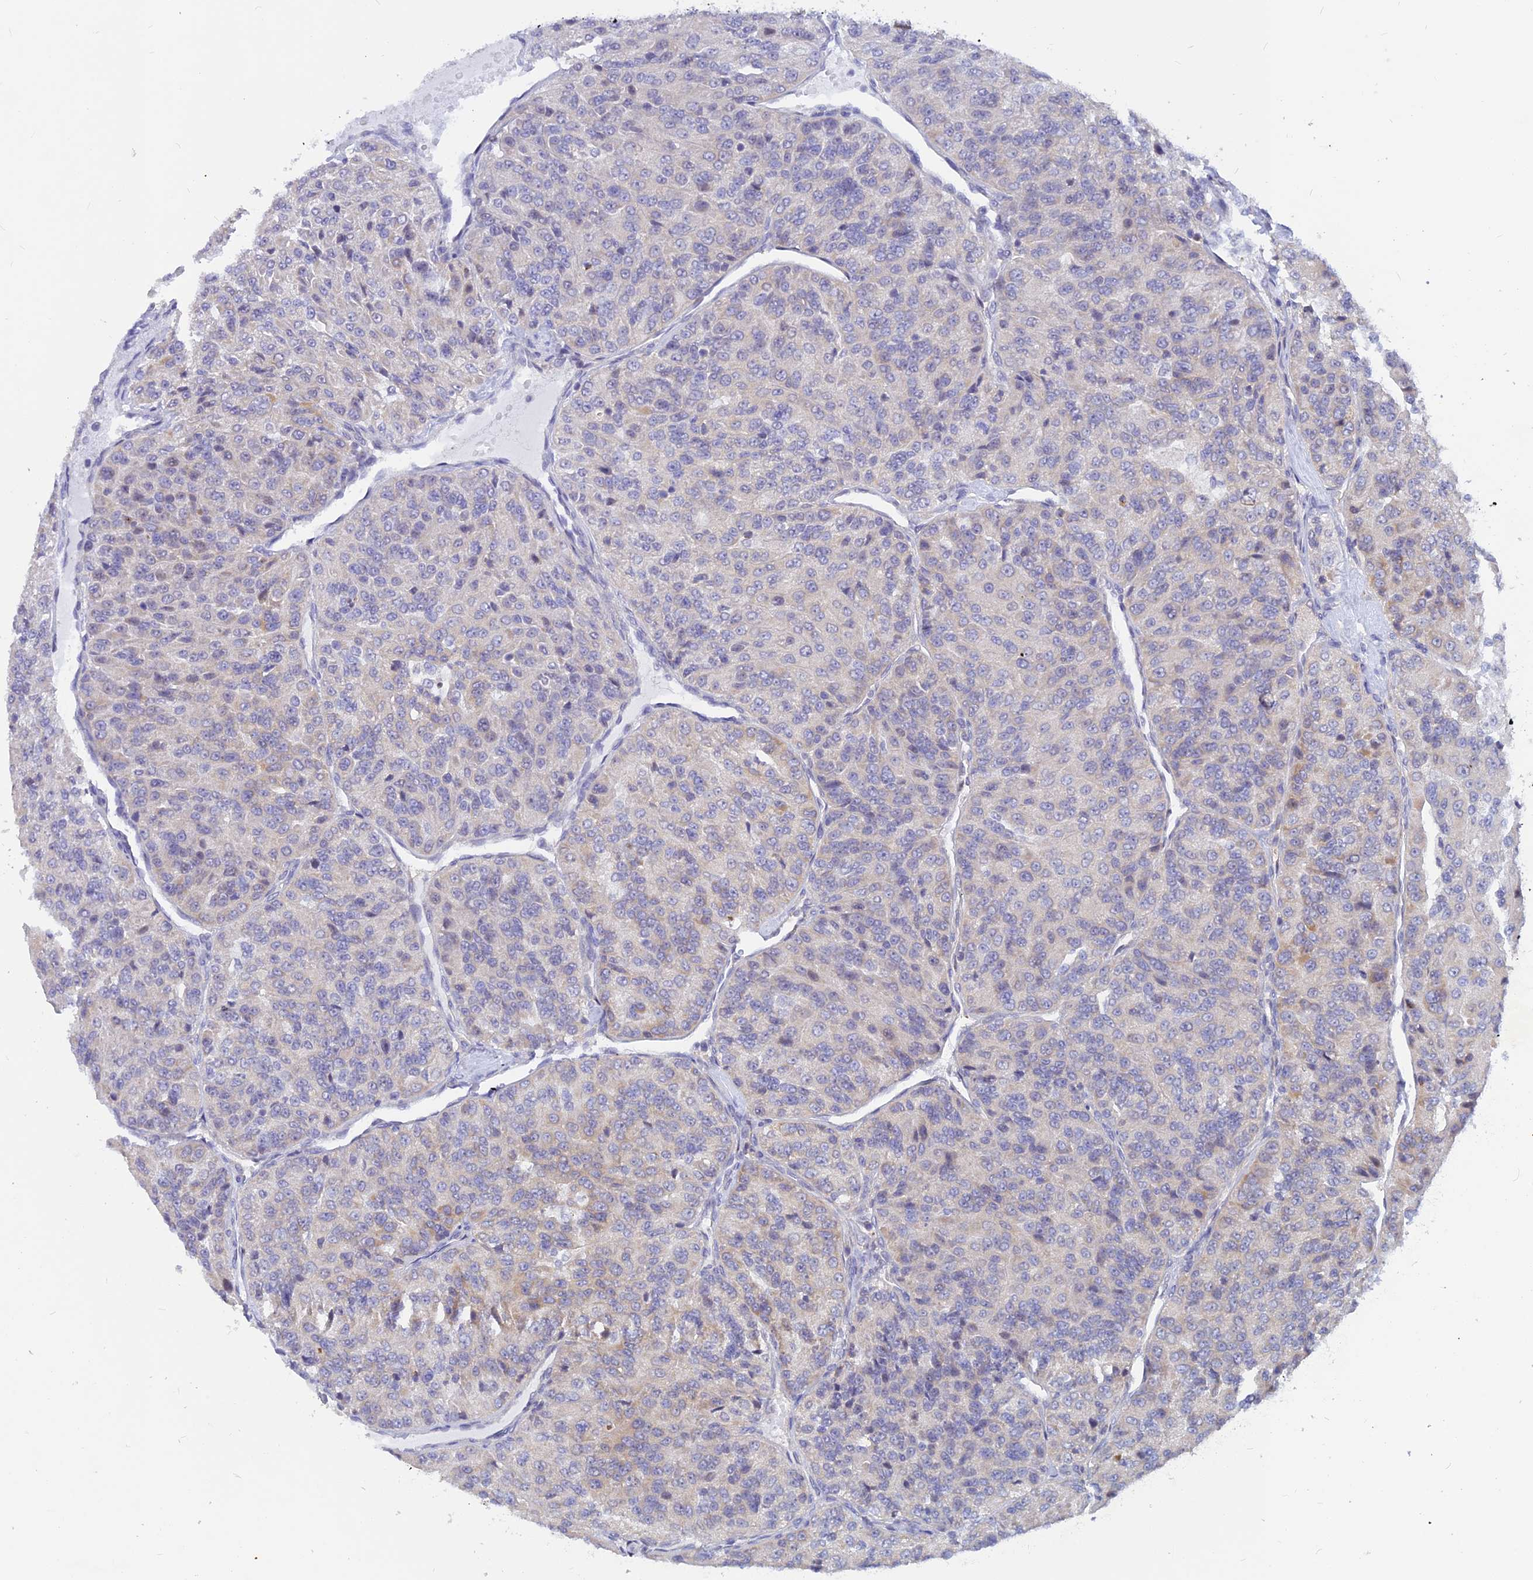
{"staining": {"intensity": "negative", "quantity": "none", "location": "none"}, "tissue": "renal cancer", "cell_type": "Tumor cells", "image_type": "cancer", "snomed": [{"axis": "morphology", "description": "Adenocarcinoma, NOS"}, {"axis": "topography", "description": "Kidney"}], "caption": "Tumor cells are negative for protein expression in human renal adenocarcinoma. (DAB IHC, high magnification).", "gene": "DNAJC16", "patient": {"sex": "female", "age": 63}}